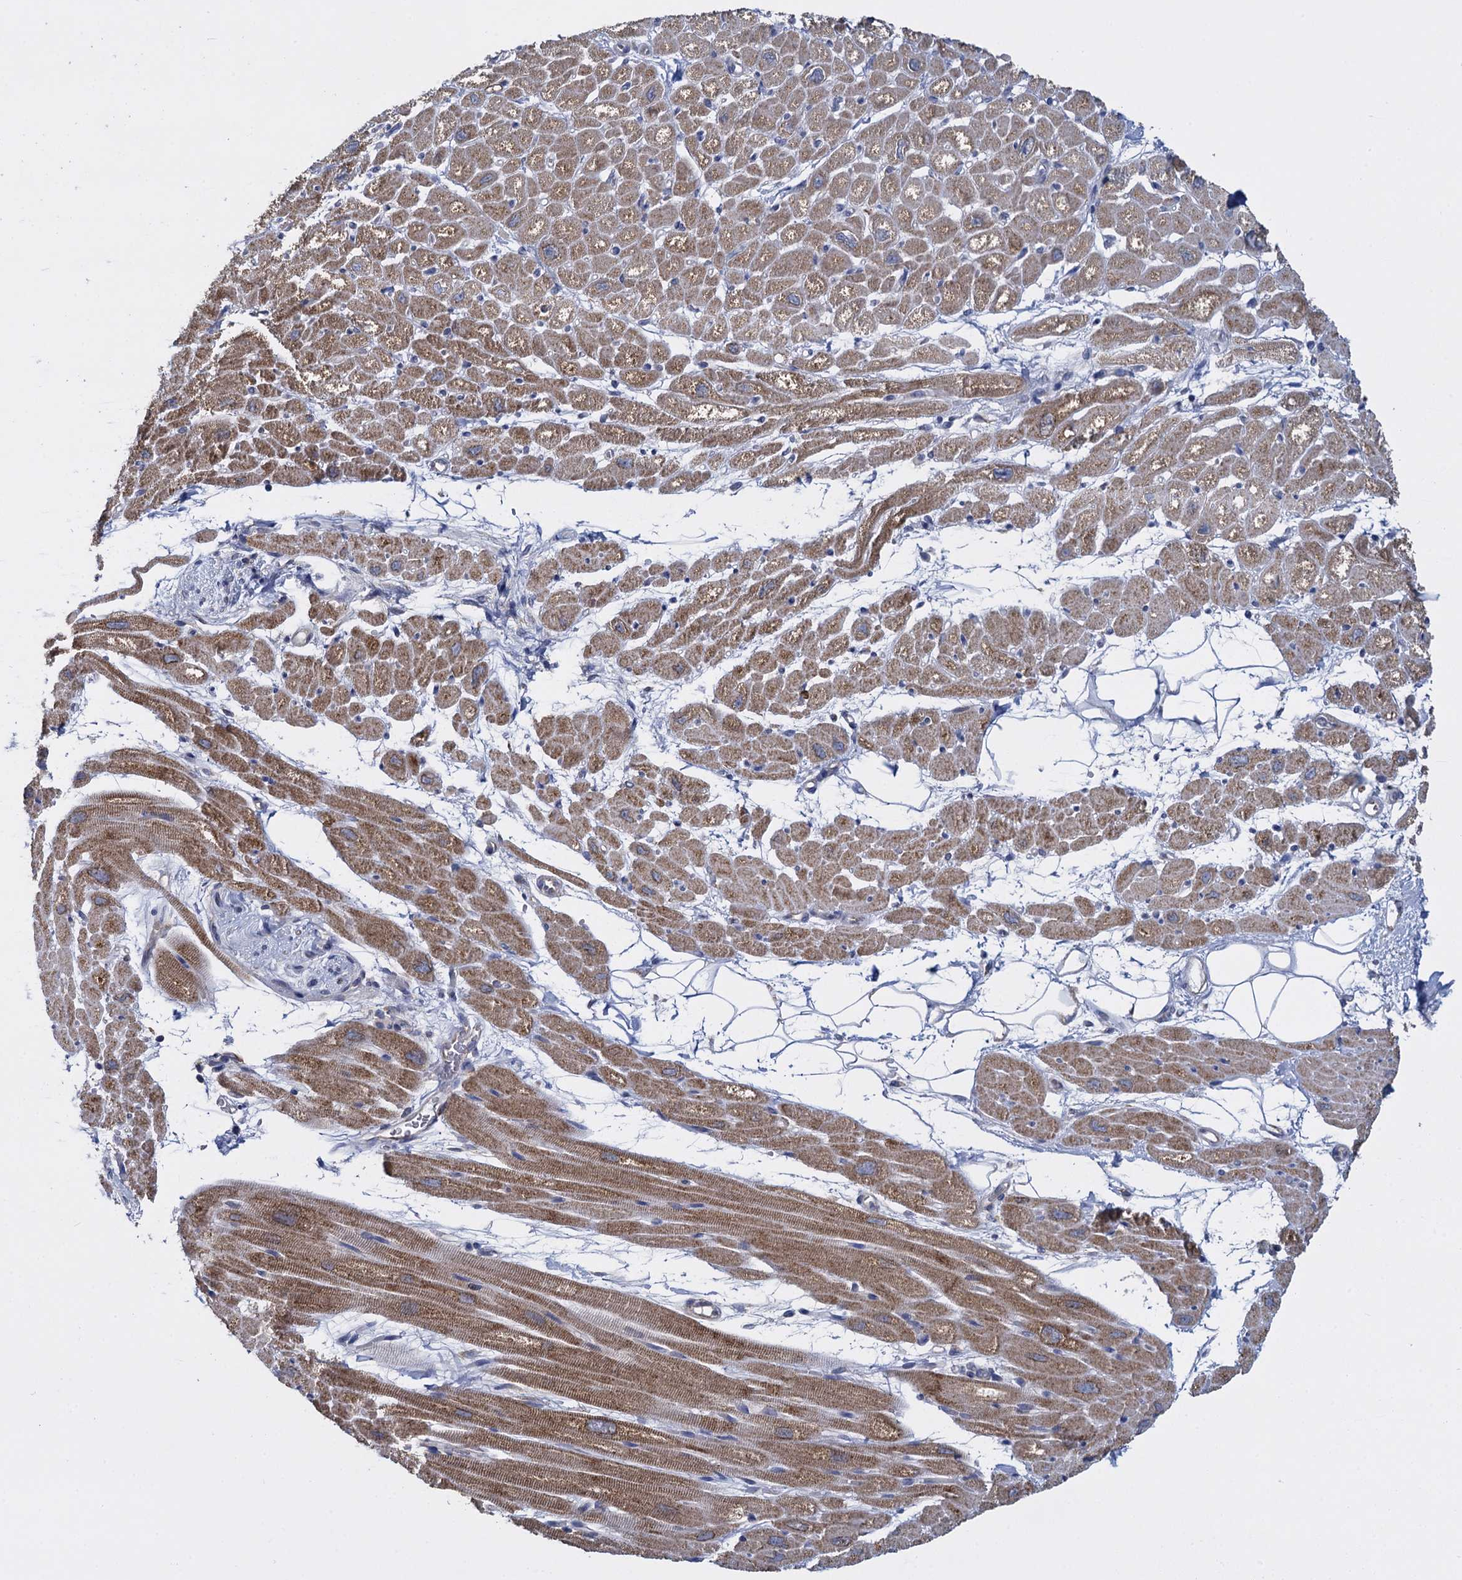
{"staining": {"intensity": "moderate", "quantity": "25%-75%", "location": "cytoplasmic/membranous"}, "tissue": "heart muscle", "cell_type": "Cardiomyocytes", "image_type": "normal", "snomed": [{"axis": "morphology", "description": "Normal tissue, NOS"}, {"axis": "topography", "description": "Heart"}], "caption": "Brown immunohistochemical staining in benign human heart muscle demonstrates moderate cytoplasmic/membranous expression in approximately 25%-75% of cardiomyocytes.", "gene": "GSTM2", "patient": {"sex": "male", "age": 50}}